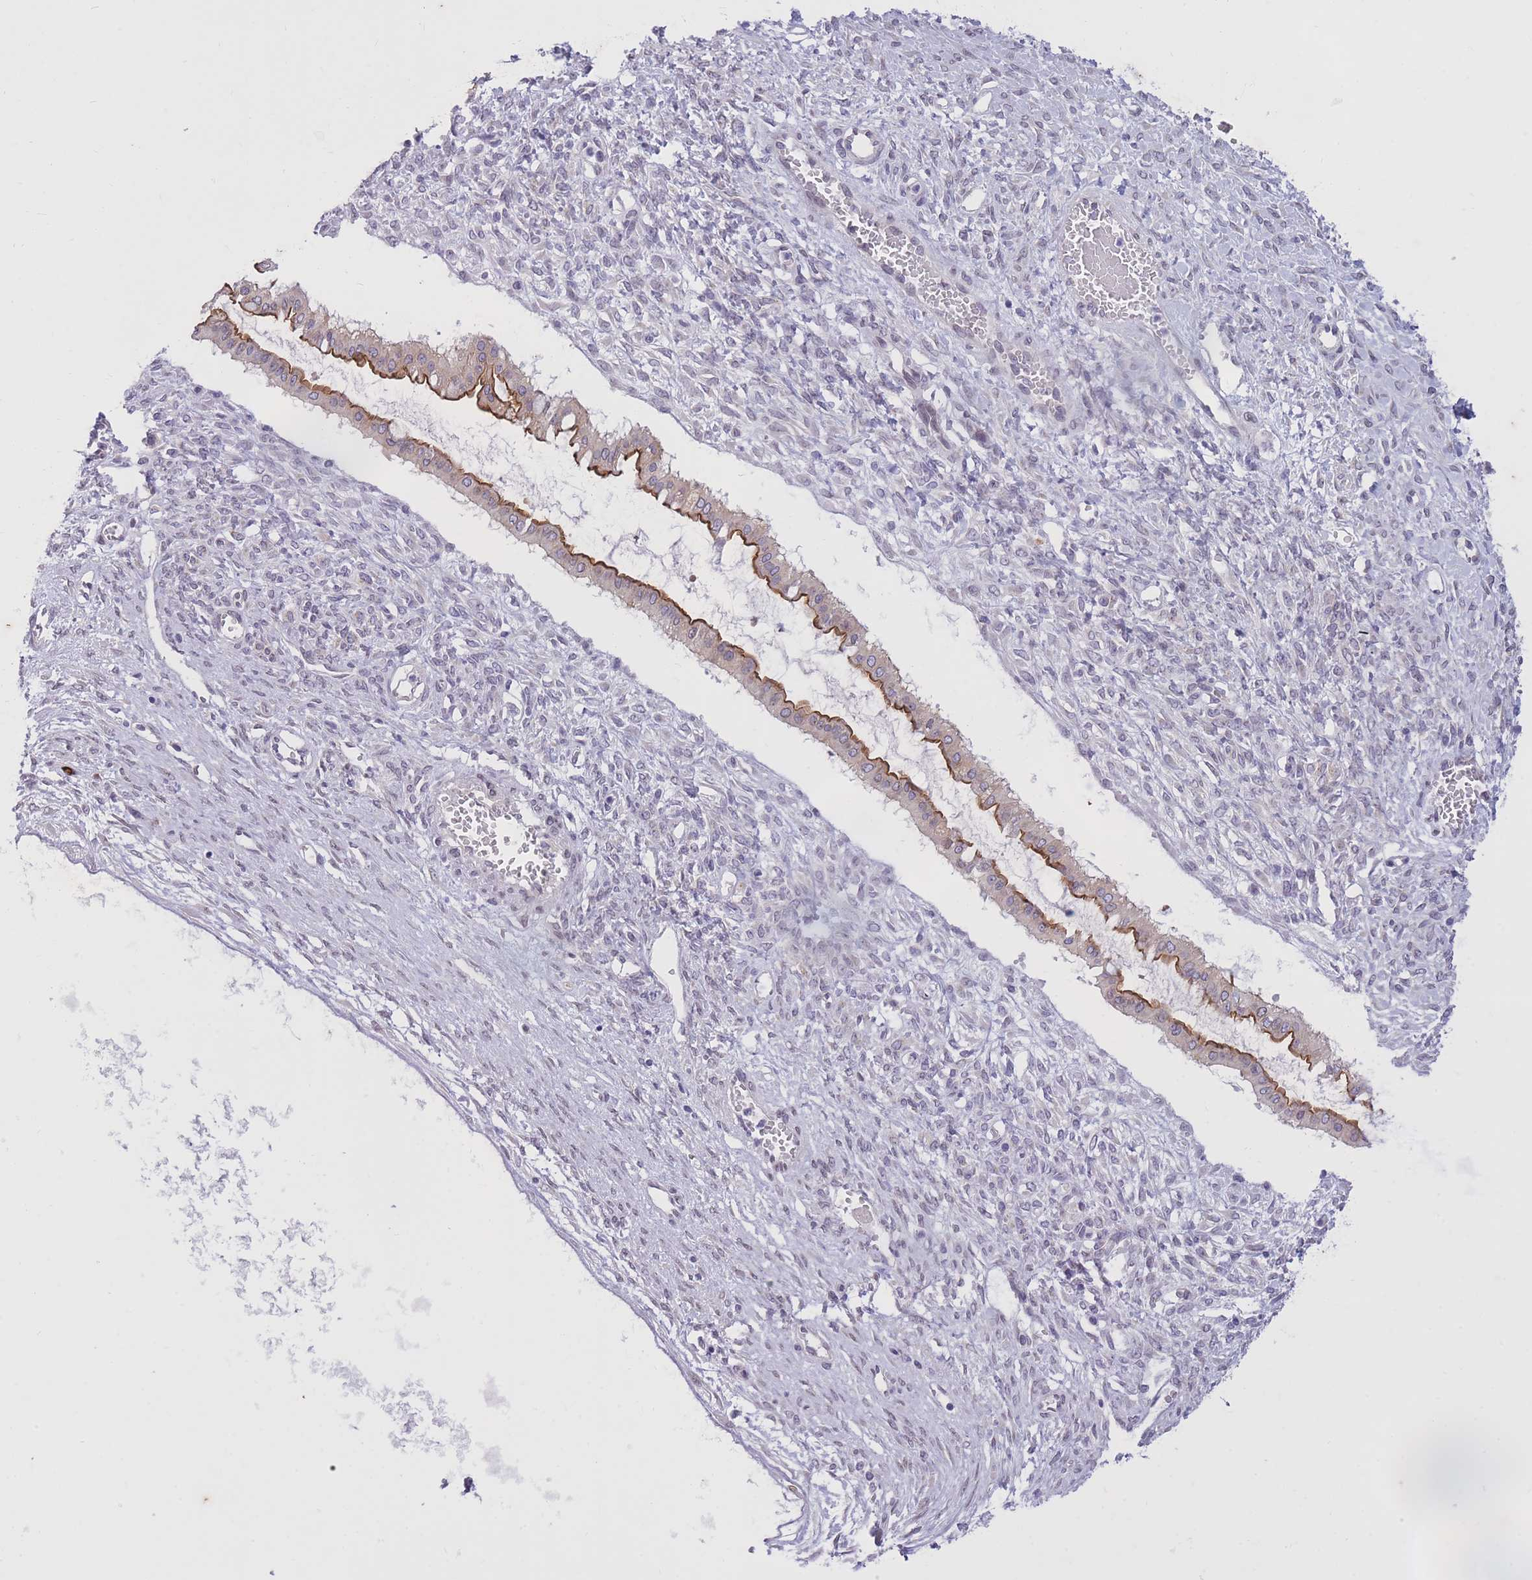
{"staining": {"intensity": "strong", "quantity": "25%-75%", "location": "cytoplasmic/membranous"}, "tissue": "ovarian cancer", "cell_type": "Tumor cells", "image_type": "cancer", "snomed": [{"axis": "morphology", "description": "Cystadenocarcinoma, mucinous, NOS"}, {"axis": "topography", "description": "Ovary"}], "caption": "The micrograph demonstrates staining of mucinous cystadenocarcinoma (ovarian), revealing strong cytoplasmic/membranous protein positivity (brown color) within tumor cells.", "gene": "HOOK2", "patient": {"sex": "female", "age": 73}}